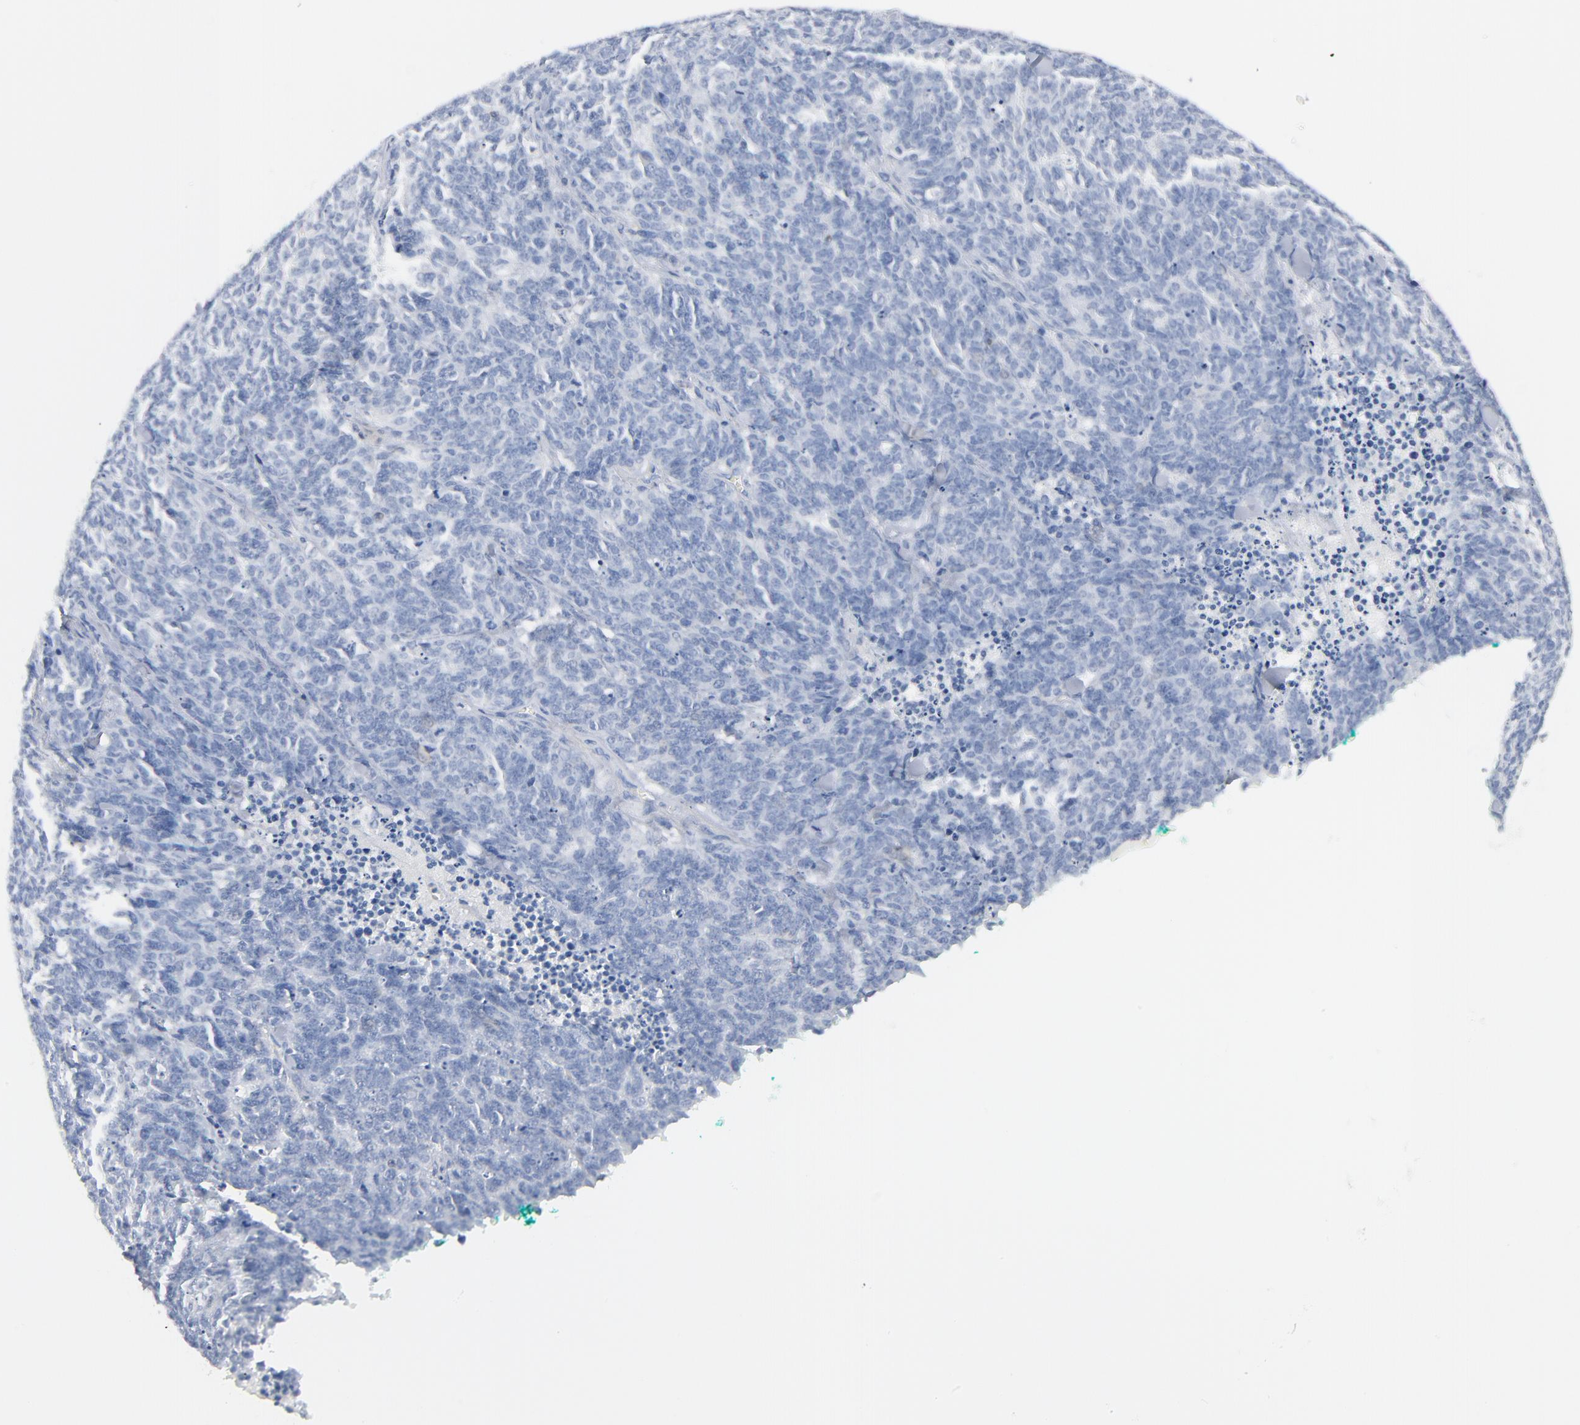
{"staining": {"intensity": "negative", "quantity": "none", "location": "none"}, "tissue": "lung cancer", "cell_type": "Tumor cells", "image_type": "cancer", "snomed": [{"axis": "morphology", "description": "Neoplasm, malignant, NOS"}, {"axis": "topography", "description": "Lung"}], "caption": "IHC micrograph of lung cancer (malignant neoplasm) stained for a protein (brown), which demonstrates no staining in tumor cells.", "gene": "PTK2B", "patient": {"sex": "female", "age": 58}}